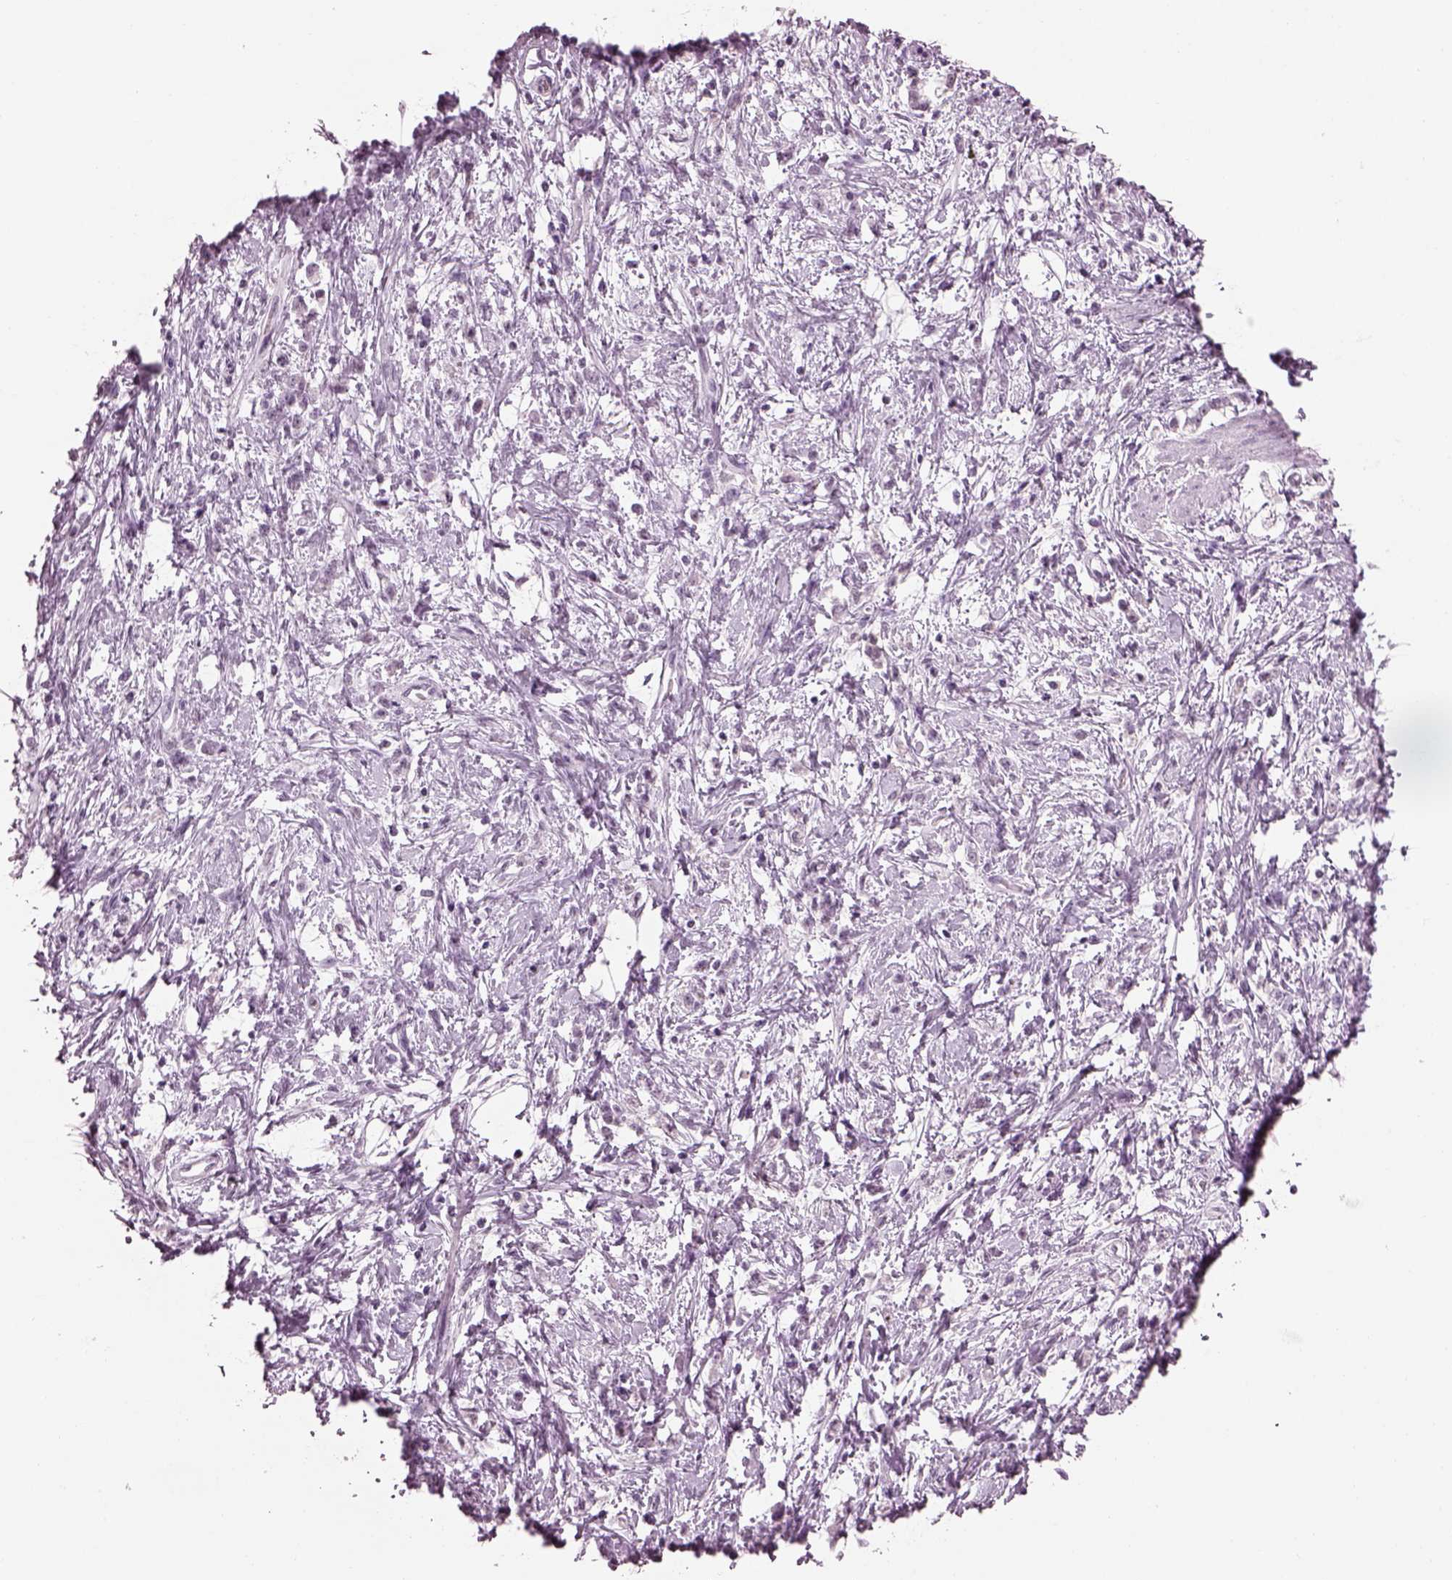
{"staining": {"intensity": "negative", "quantity": "none", "location": "none"}, "tissue": "stomach cancer", "cell_type": "Tumor cells", "image_type": "cancer", "snomed": [{"axis": "morphology", "description": "Adenocarcinoma, NOS"}, {"axis": "topography", "description": "Stomach"}], "caption": "This is an immunohistochemistry (IHC) histopathology image of stomach adenocarcinoma. There is no expression in tumor cells.", "gene": "ADGRG2", "patient": {"sex": "female", "age": 60}}